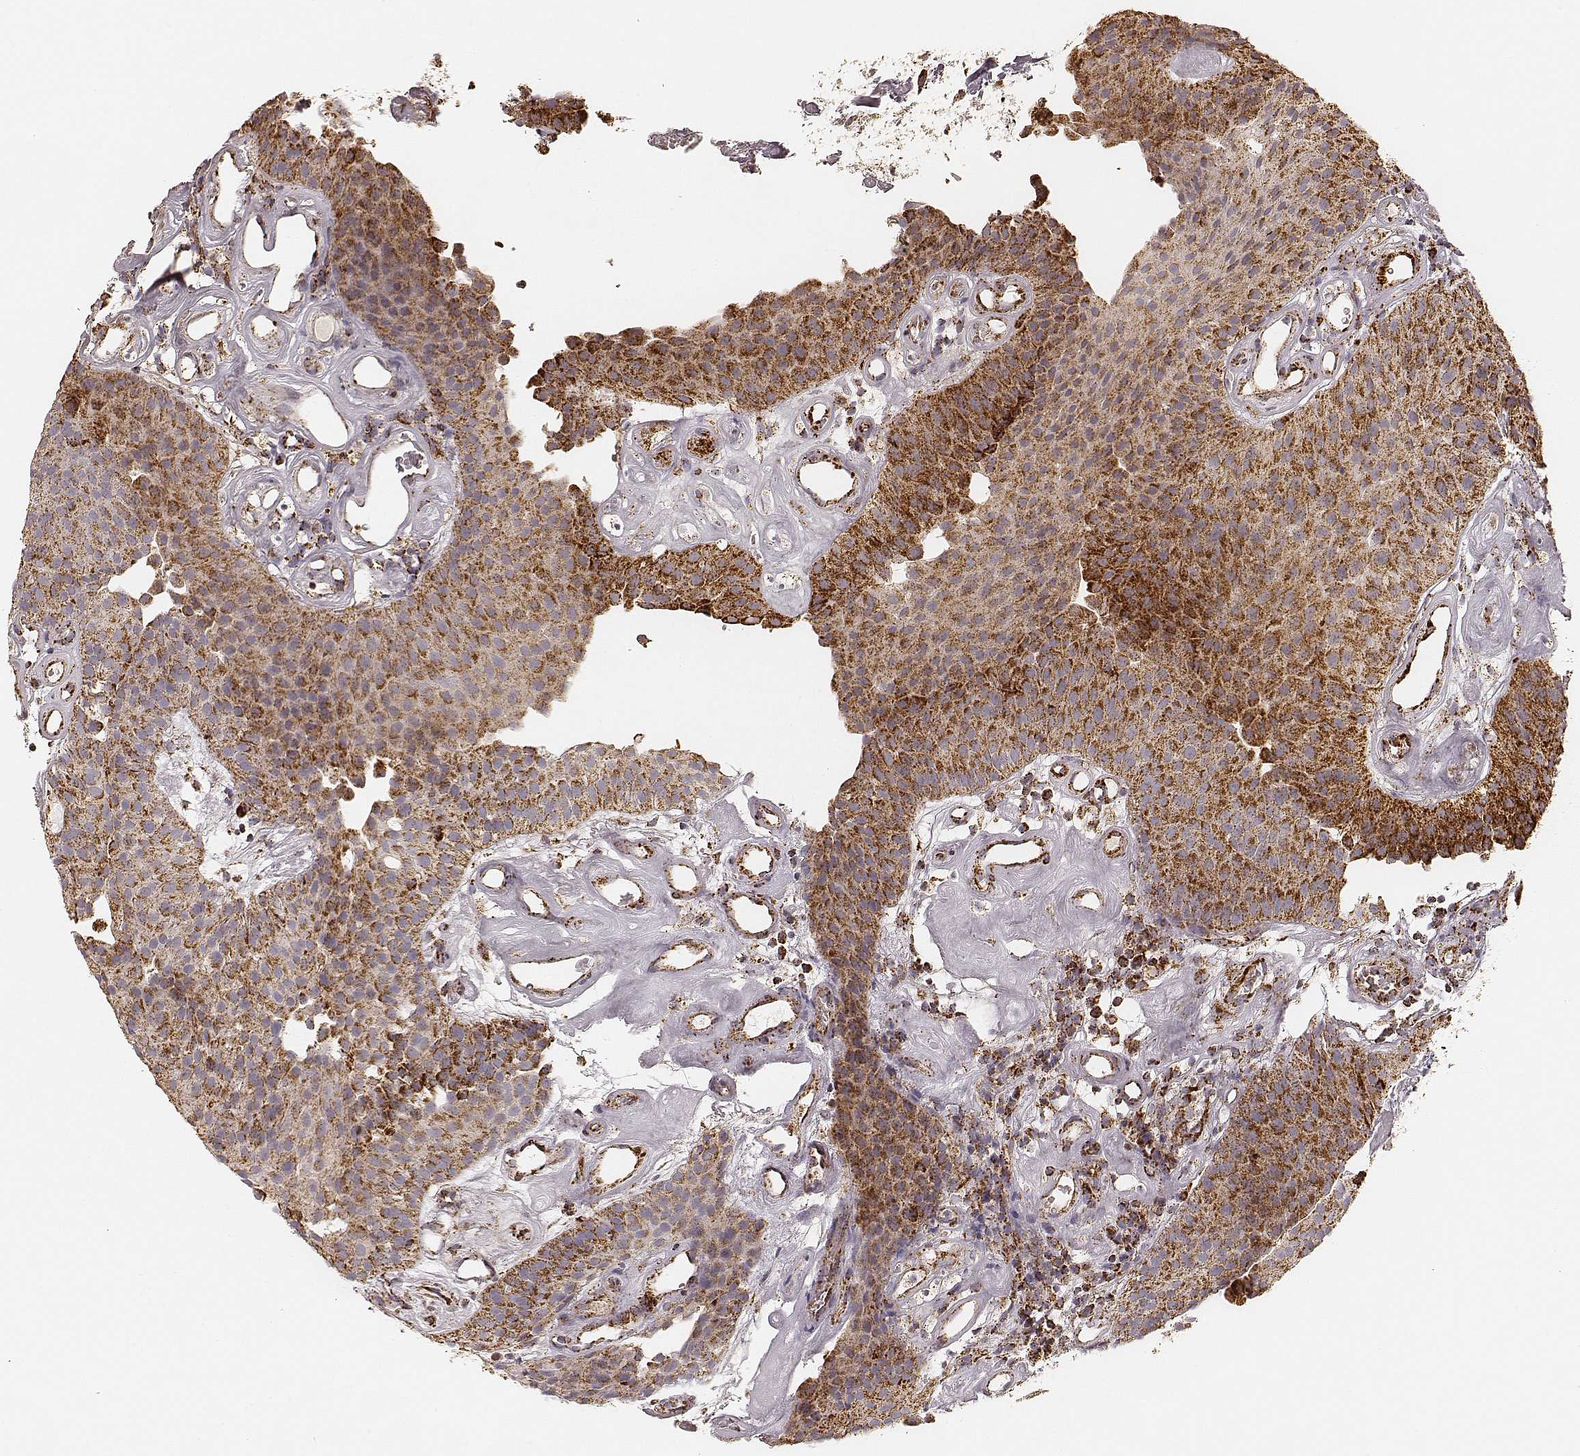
{"staining": {"intensity": "strong", "quantity": "25%-75%", "location": "cytoplasmic/membranous"}, "tissue": "urothelial cancer", "cell_type": "Tumor cells", "image_type": "cancer", "snomed": [{"axis": "morphology", "description": "Urothelial carcinoma, Low grade"}, {"axis": "topography", "description": "Urinary bladder"}], "caption": "Tumor cells exhibit high levels of strong cytoplasmic/membranous positivity in approximately 25%-75% of cells in human urothelial carcinoma (low-grade). (Stains: DAB in brown, nuclei in blue, Microscopy: brightfield microscopy at high magnification).", "gene": "CS", "patient": {"sex": "female", "age": 87}}